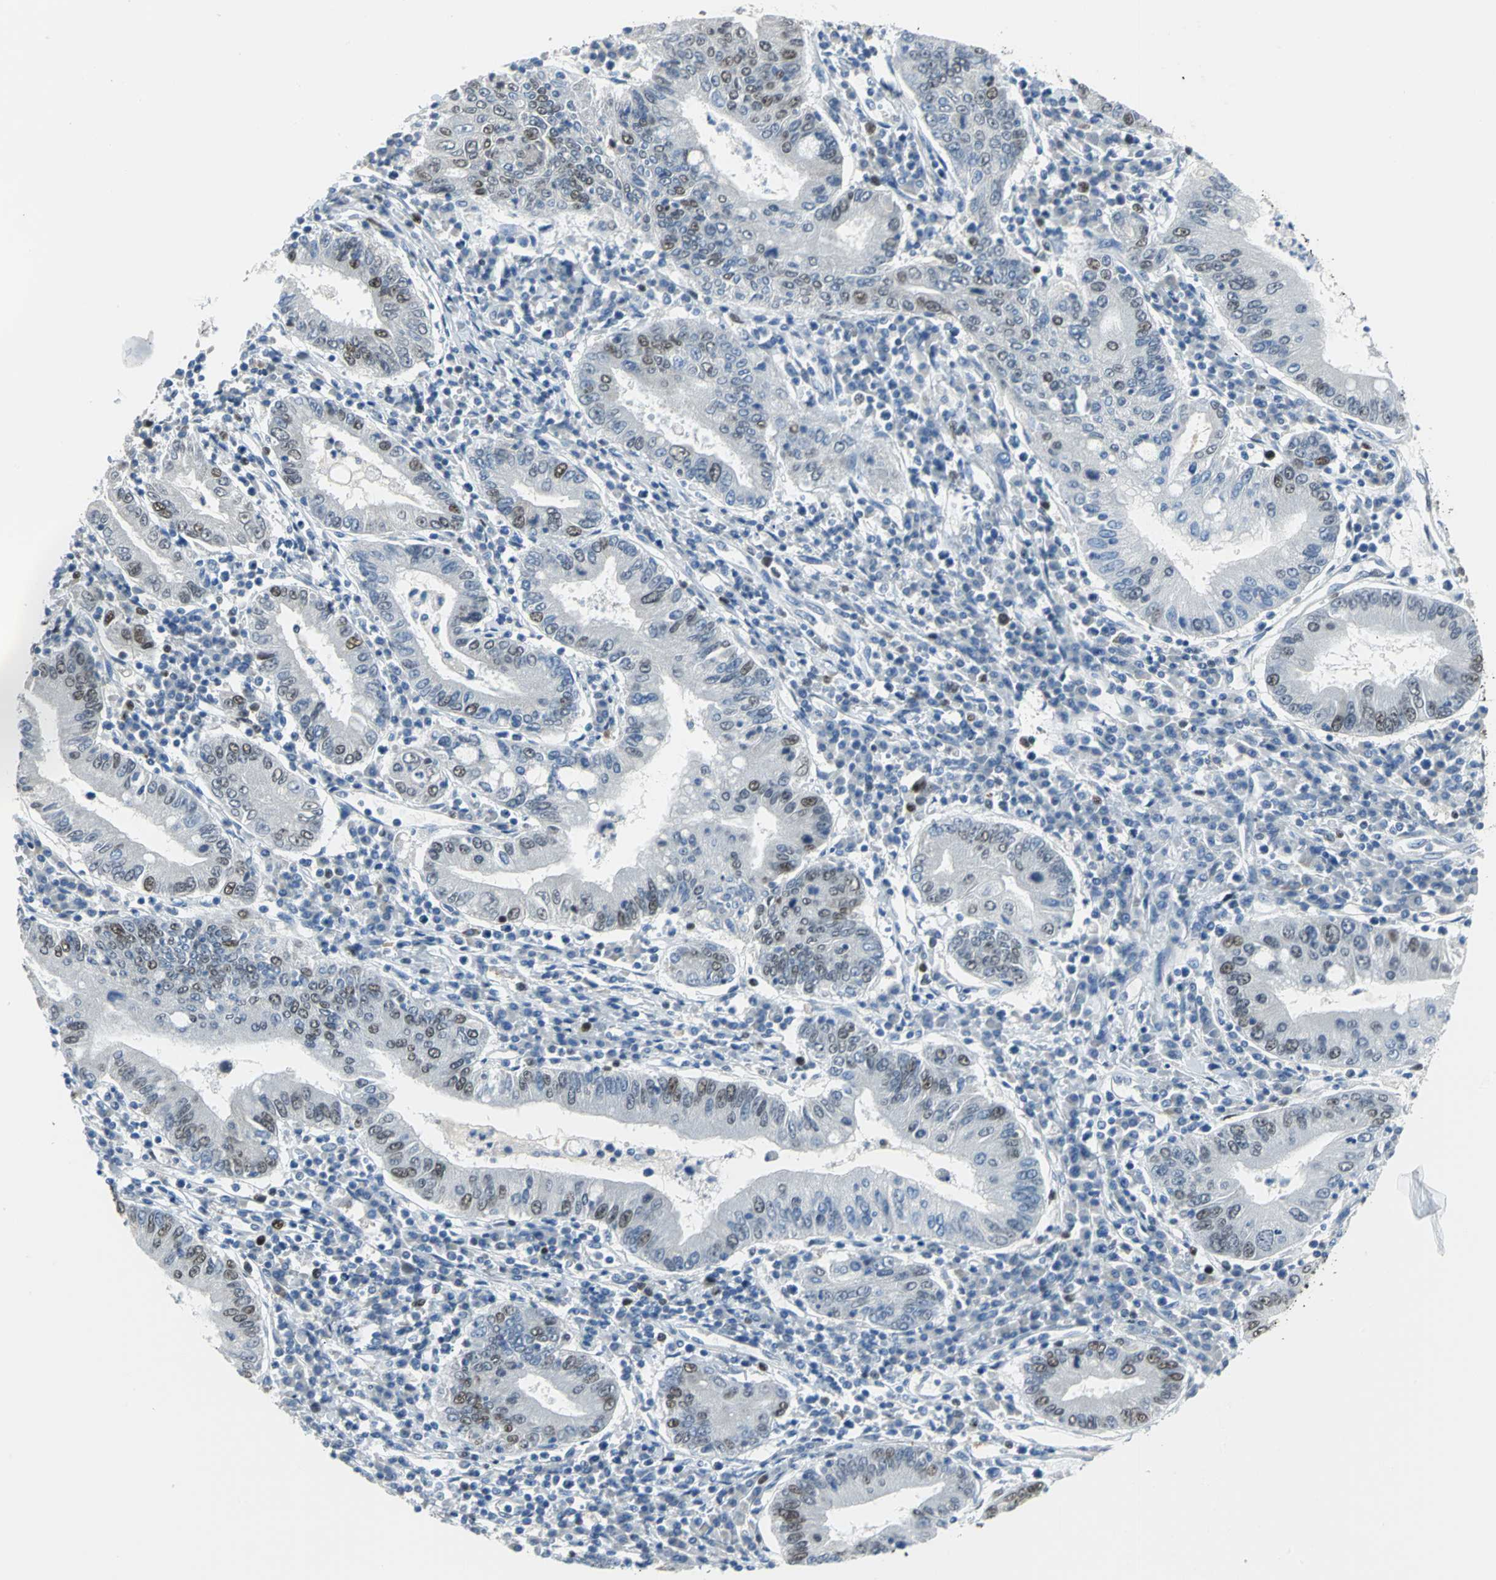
{"staining": {"intensity": "moderate", "quantity": "25%-75%", "location": "nuclear"}, "tissue": "stomach cancer", "cell_type": "Tumor cells", "image_type": "cancer", "snomed": [{"axis": "morphology", "description": "Normal tissue, NOS"}, {"axis": "morphology", "description": "Adenocarcinoma, NOS"}, {"axis": "topography", "description": "Esophagus"}, {"axis": "topography", "description": "Stomach, upper"}, {"axis": "topography", "description": "Peripheral nerve tissue"}], "caption": "Immunohistochemistry (DAB) staining of human stomach adenocarcinoma reveals moderate nuclear protein expression in about 25%-75% of tumor cells.", "gene": "MCM3", "patient": {"sex": "male", "age": 62}}